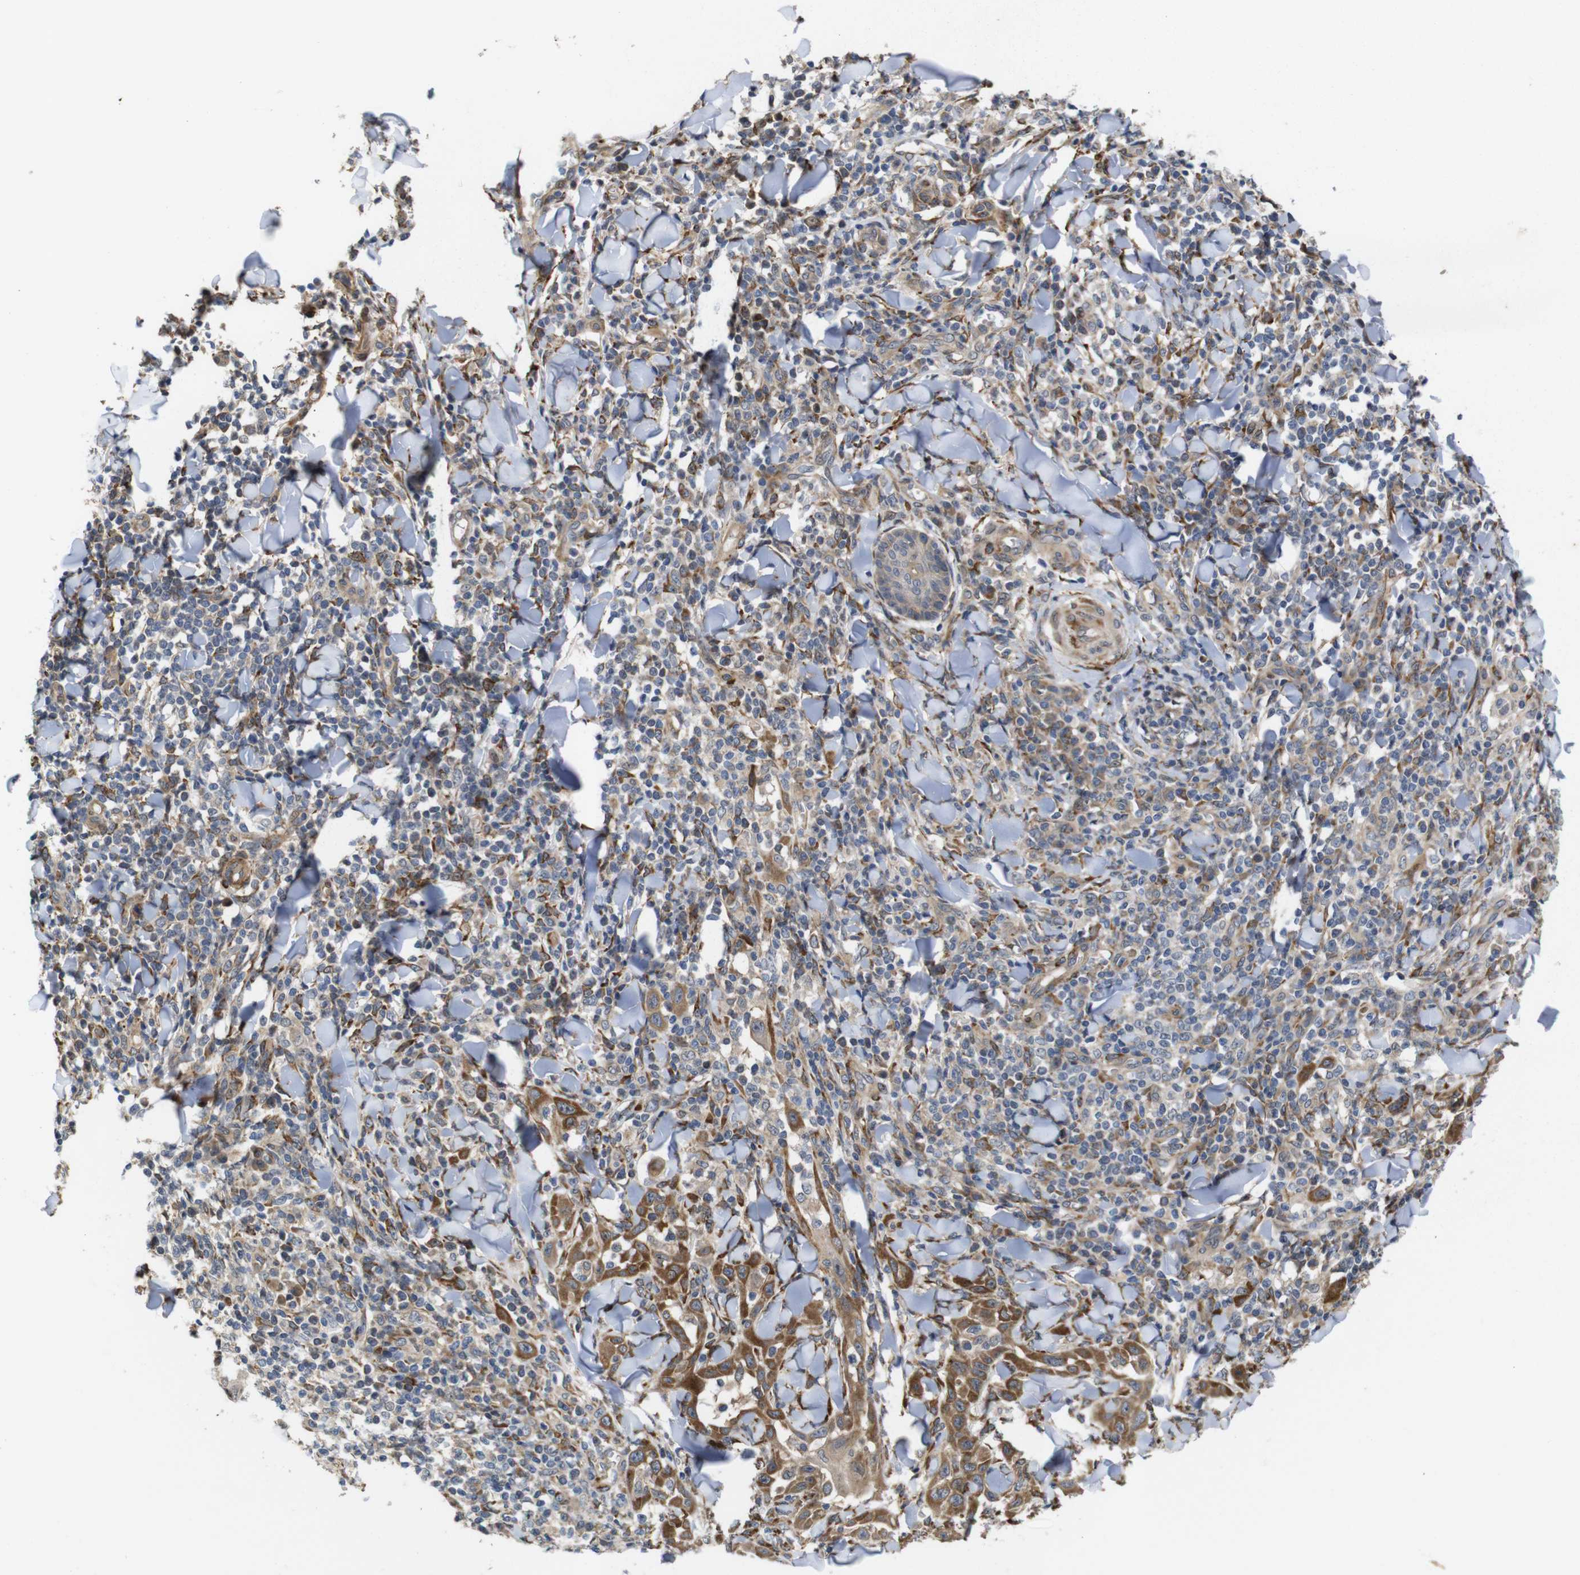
{"staining": {"intensity": "strong", "quantity": ">75%", "location": "cytoplasmic/membranous"}, "tissue": "skin cancer", "cell_type": "Tumor cells", "image_type": "cancer", "snomed": [{"axis": "morphology", "description": "Squamous cell carcinoma, NOS"}, {"axis": "topography", "description": "Skin"}], "caption": "Human skin cancer (squamous cell carcinoma) stained with a brown dye shows strong cytoplasmic/membranous positive staining in approximately >75% of tumor cells.", "gene": "P3H2", "patient": {"sex": "male", "age": 24}}